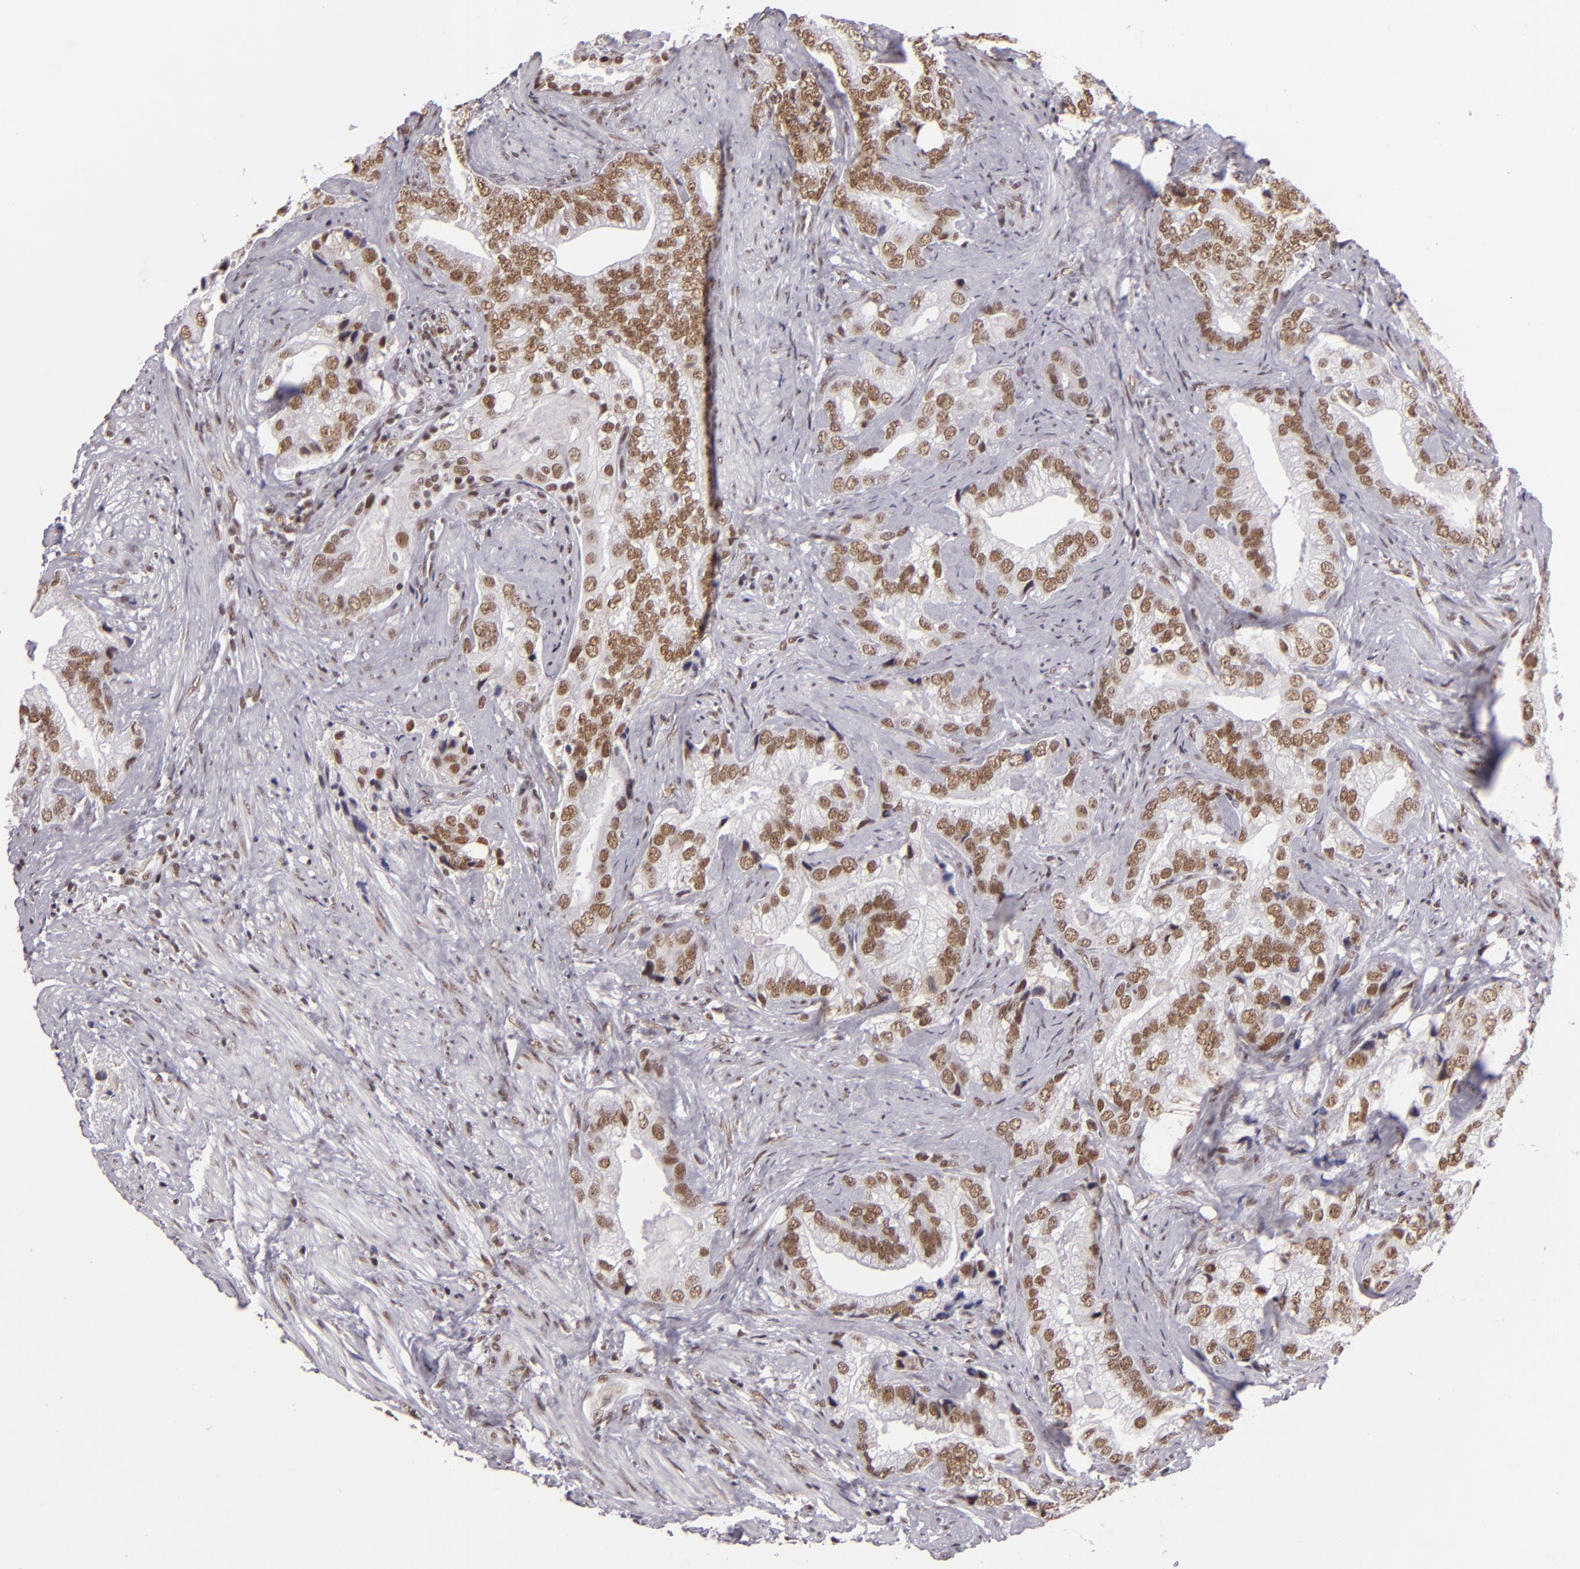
{"staining": {"intensity": "moderate", "quantity": ">75%", "location": "nuclear"}, "tissue": "prostate cancer", "cell_type": "Tumor cells", "image_type": "cancer", "snomed": [{"axis": "morphology", "description": "Adenocarcinoma, Low grade"}, {"axis": "topography", "description": "Prostate"}], "caption": "Protein expression analysis of prostate adenocarcinoma (low-grade) shows moderate nuclear staining in about >75% of tumor cells.", "gene": "BRD8", "patient": {"sex": "male", "age": 71}}